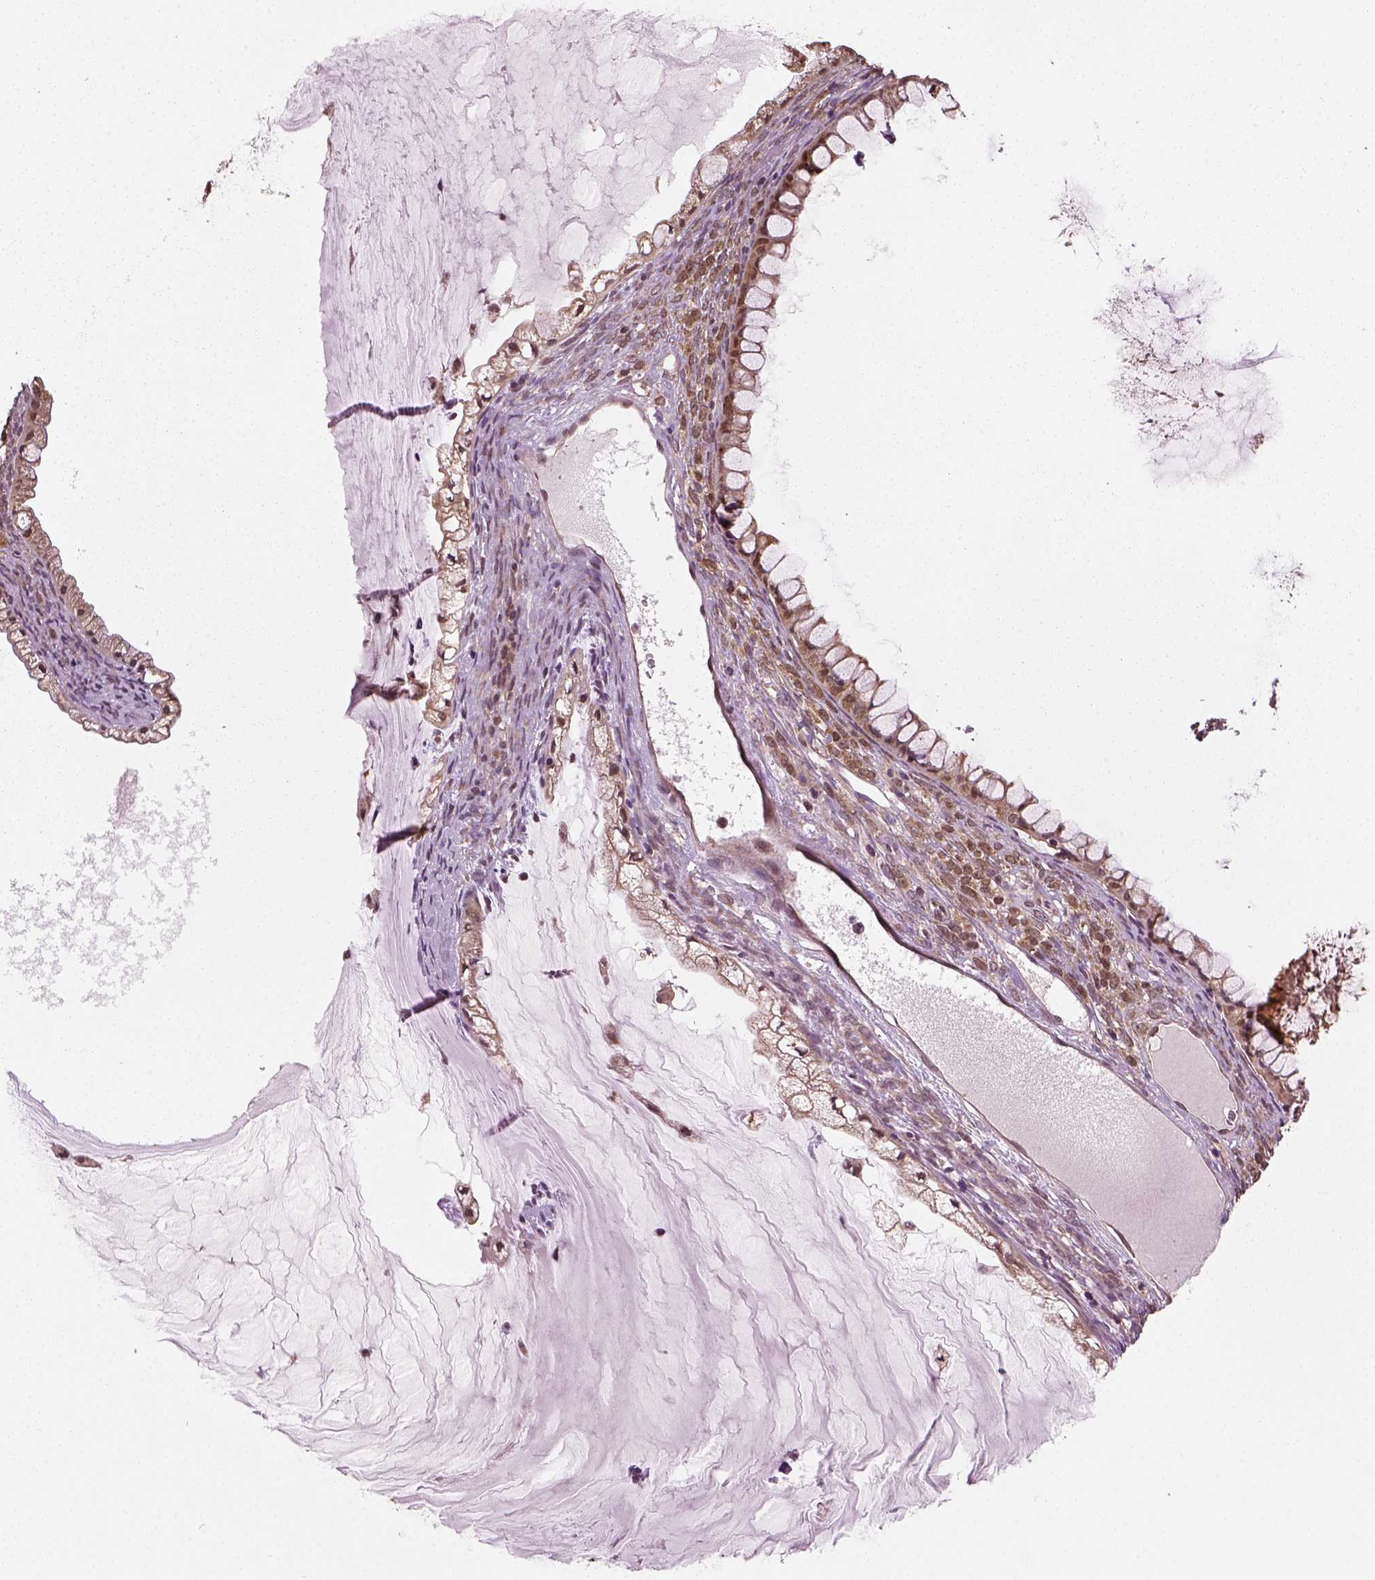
{"staining": {"intensity": "moderate", "quantity": ">75%", "location": "cytoplasmic/membranous,nuclear"}, "tissue": "ovarian cancer", "cell_type": "Tumor cells", "image_type": "cancer", "snomed": [{"axis": "morphology", "description": "Cystadenocarcinoma, mucinous, NOS"}, {"axis": "topography", "description": "Ovary"}], "caption": "Immunohistochemical staining of human mucinous cystadenocarcinoma (ovarian) shows moderate cytoplasmic/membranous and nuclear protein expression in approximately >75% of tumor cells. Using DAB (brown) and hematoxylin (blue) stains, captured at high magnification using brightfield microscopy.", "gene": "NUDT9", "patient": {"sex": "female", "age": 57}}